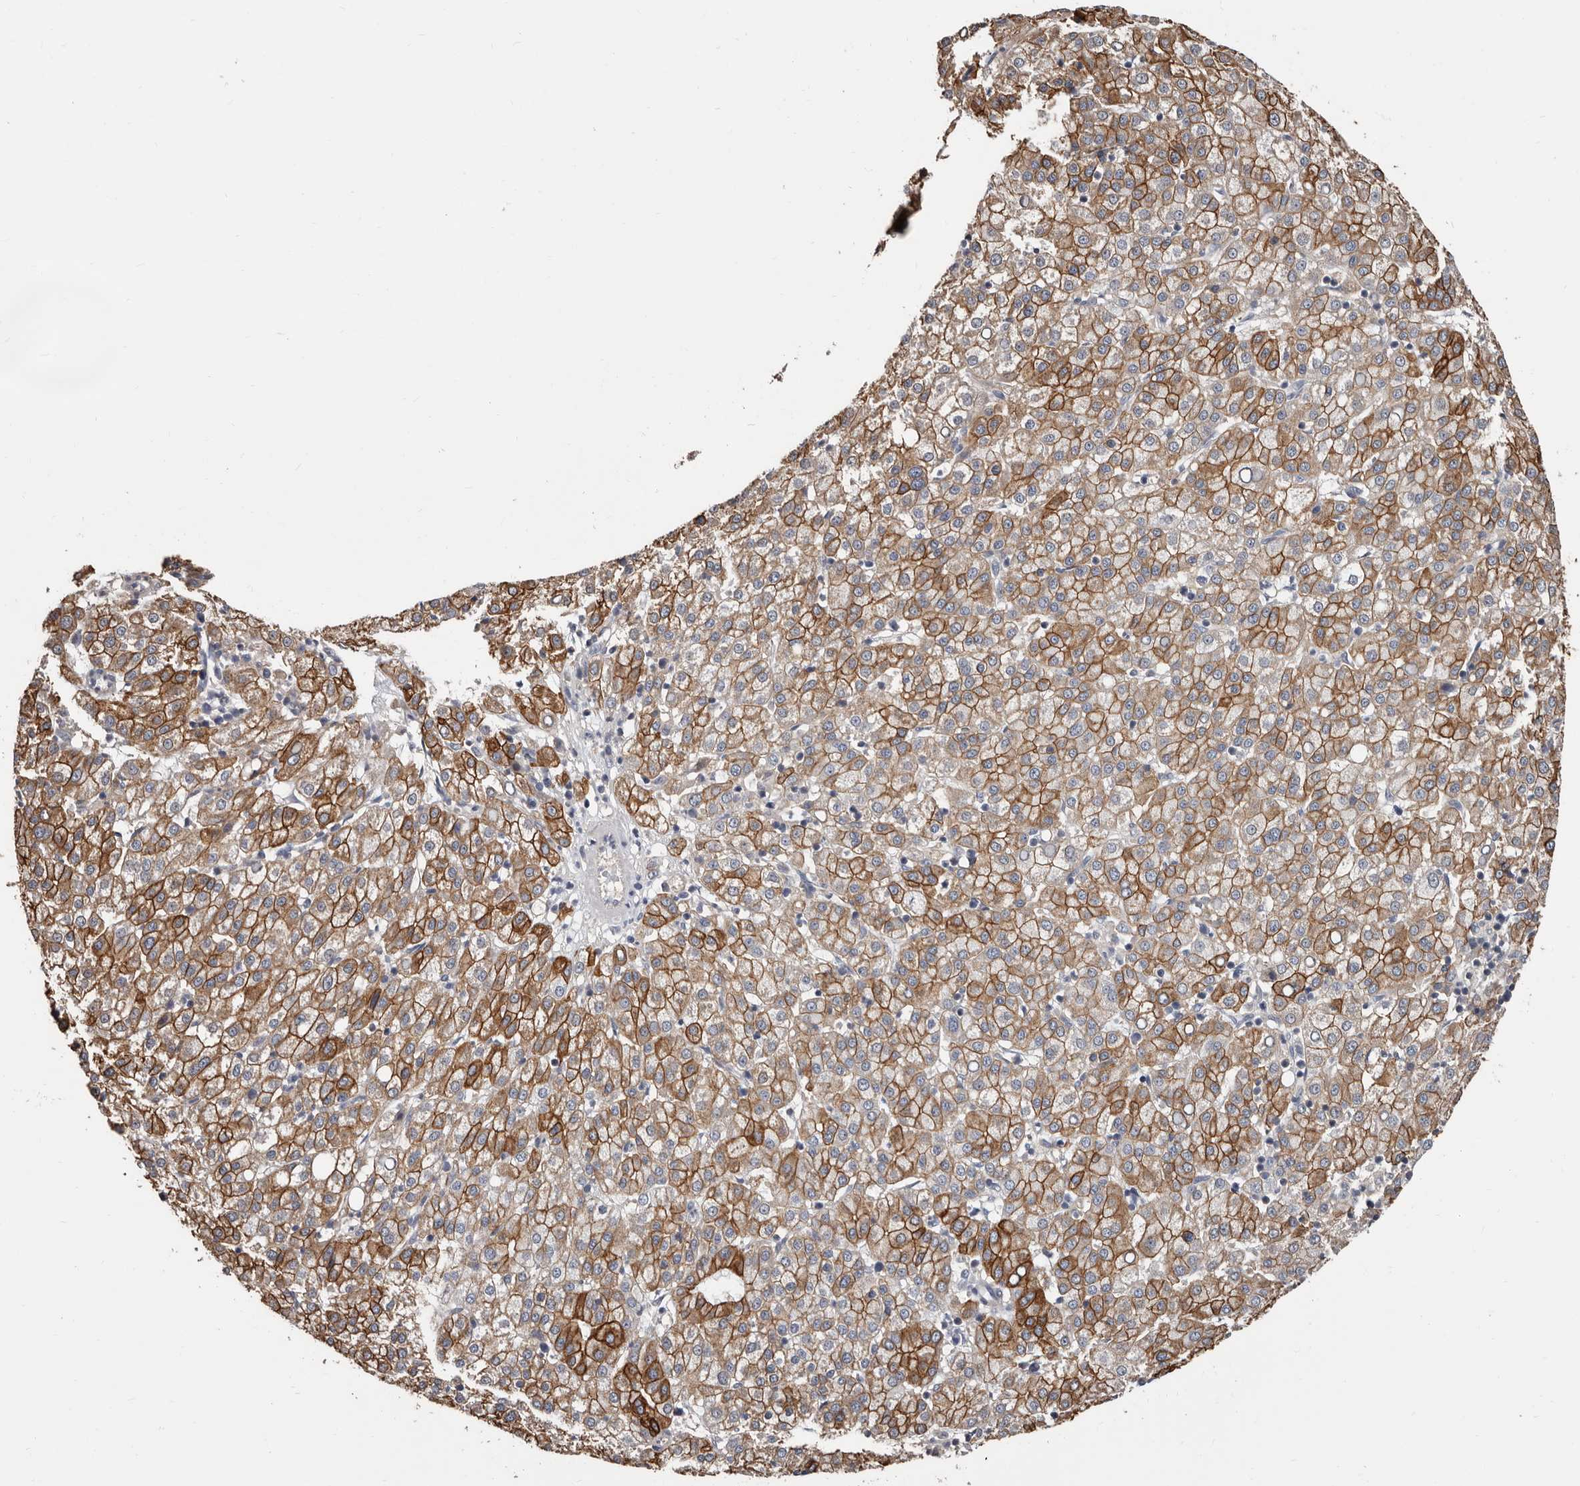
{"staining": {"intensity": "moderate", "quantity": ">75%", "location": "cytoplasmic/membranous"}, "tissue": "liver cancer", "cell_type": "Tumor cells", "image_type": "cancer", "snomed": [{"axis": "morphology", "description": "Carcinoma, Hepatocellular, NOS"}, {"axis": "topography", "description": "Liver"}], "caption": "IHC micrograph of liver cancer stained for a protein (brown), which displays medium levels of moderate cytoplasmic/membranous staining in about >75% of tumor cells.", "gene": "MRPL18", "patient": {"sex": "female", "age": 58}}